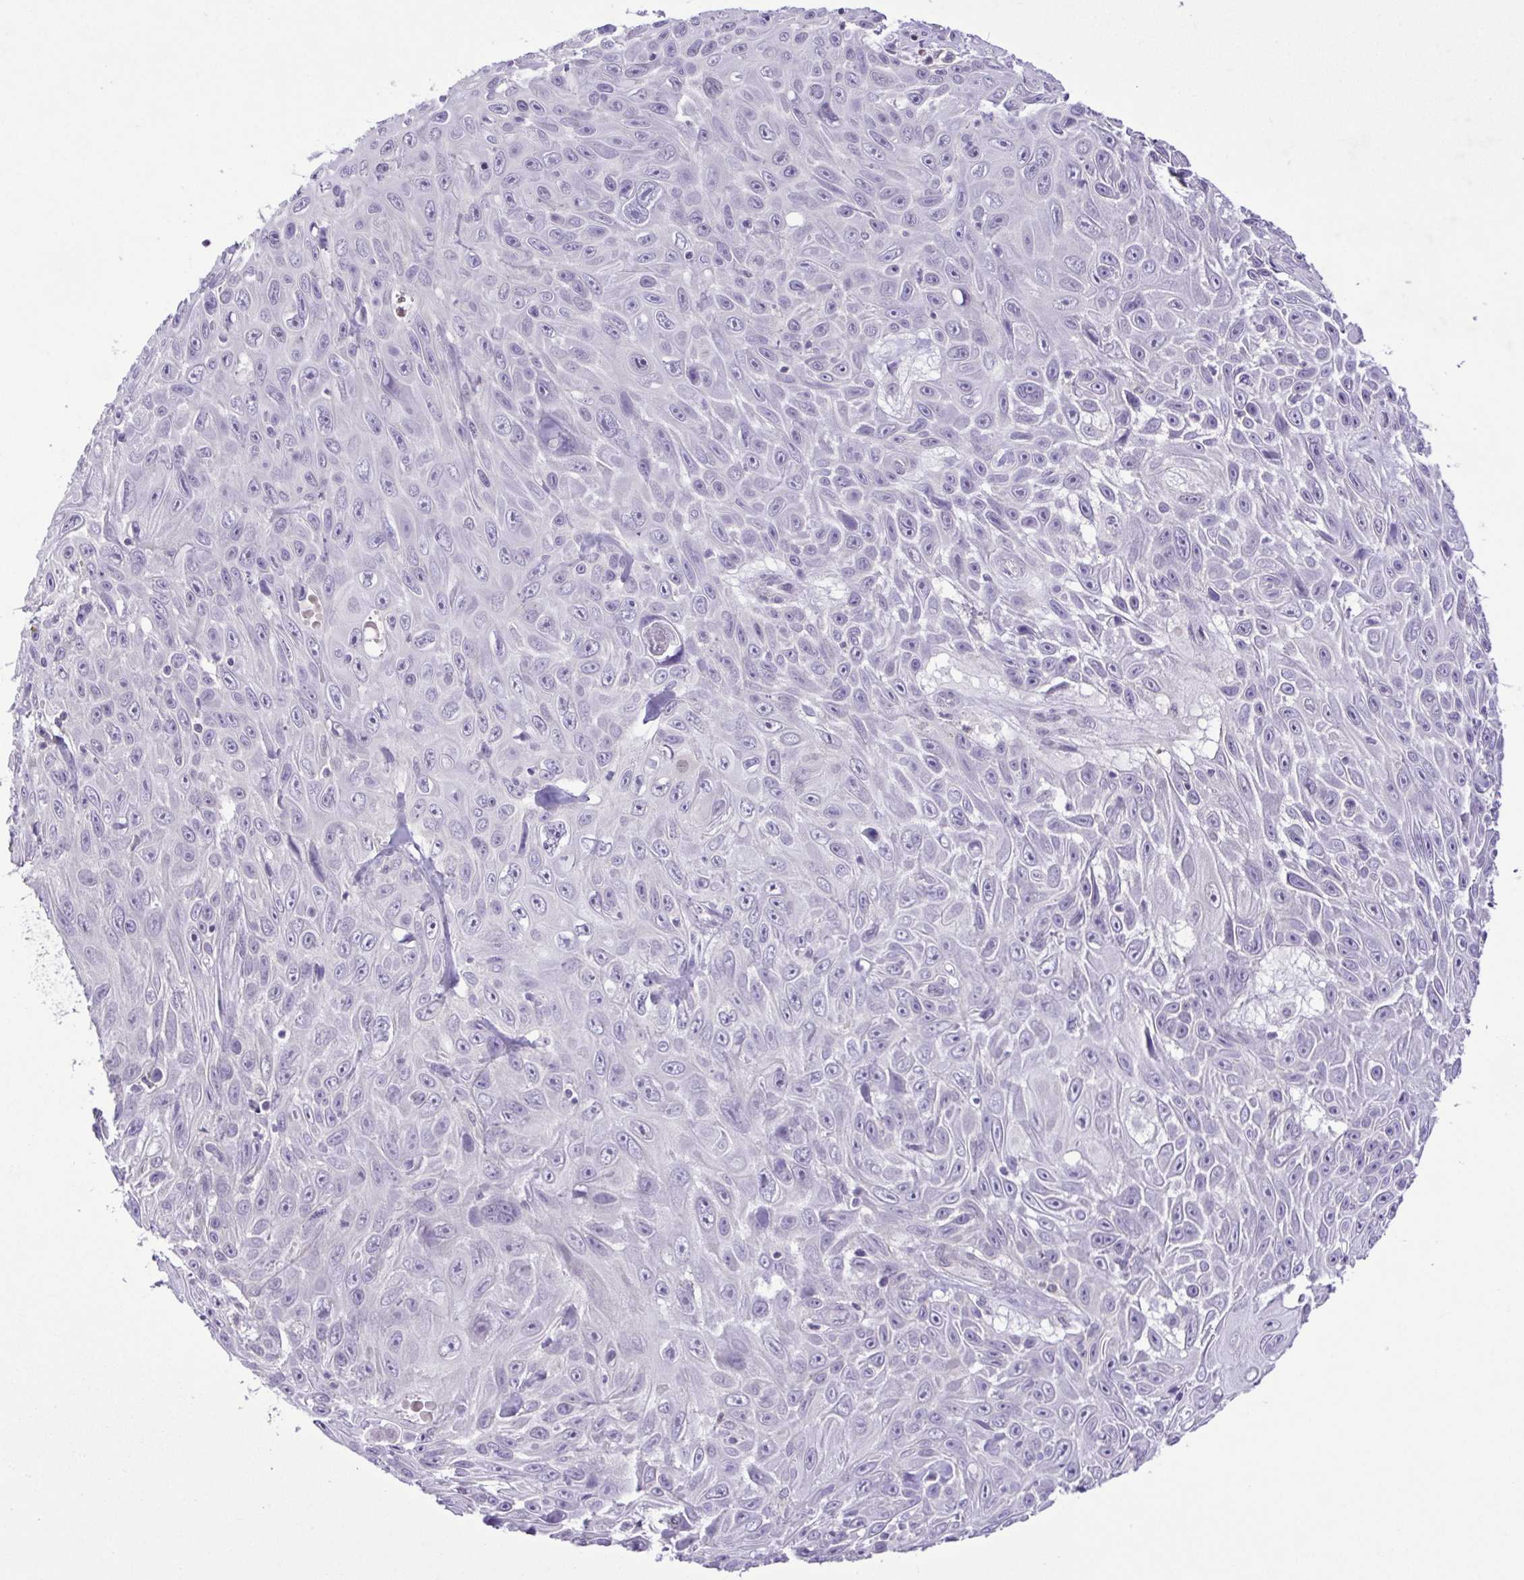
{"staining": {"intensity": "weak", "quantity": "<25%", "location": "cytoplasmic/membranous,nuclear"}, "tissue": "skin cancer", "cell_type": "Tumor cells", "image_type": "cancer", "snomed": [{"axis": "morphology", "description": "Squamous cell carcinoma, NOS"}, {"axis": "topography", "description": "Skin"}], "caption": "DAB (3,3'-diaminobenzidine) immunohistochemical staining of squamous cell carcinoma (skin) demonstrates no significant staining in tumor cells.", "gene": "IL1RN", "patient": {"sex": "male", "age": 82}}